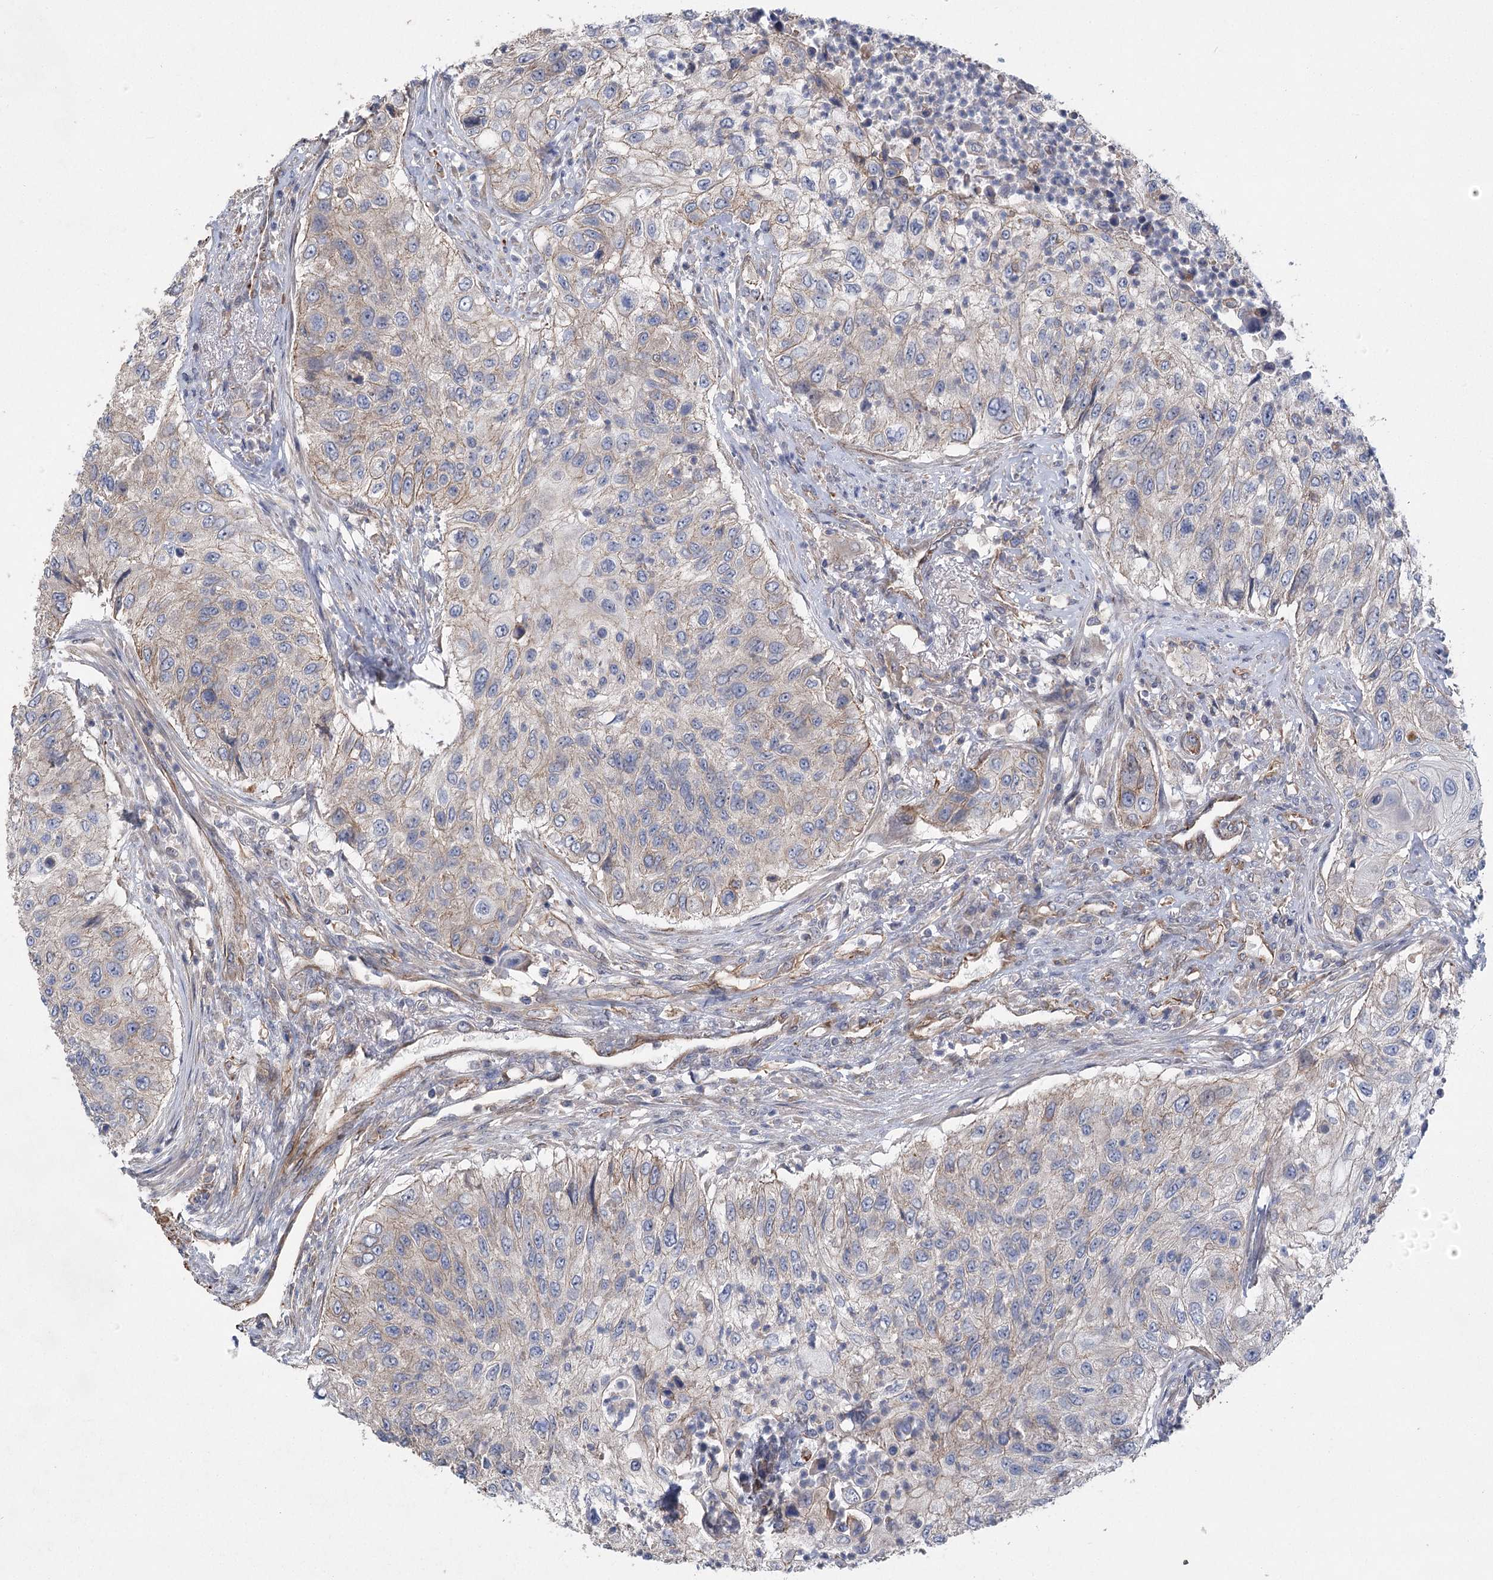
{"staining": {"intensity": "weak", "quantity": "<25%", "location": "cytoplasmic/membranous"}, "tissue": "urothelial cancer", "cell_type": "Tumor cells", "image_type": "cancer", "snomed": [{"axis": "morphology", "description": "Urothelial carcinoma, High grade"}, {"axis": "topography", "description": "Urinary bladder"}], "caption": "Protein analysis of urothelial carcinoma (high-grade) displays no significant positivity in tumor cells.", "gene": "RWDD4", "patient": {"sex": "female", "age": 60}}